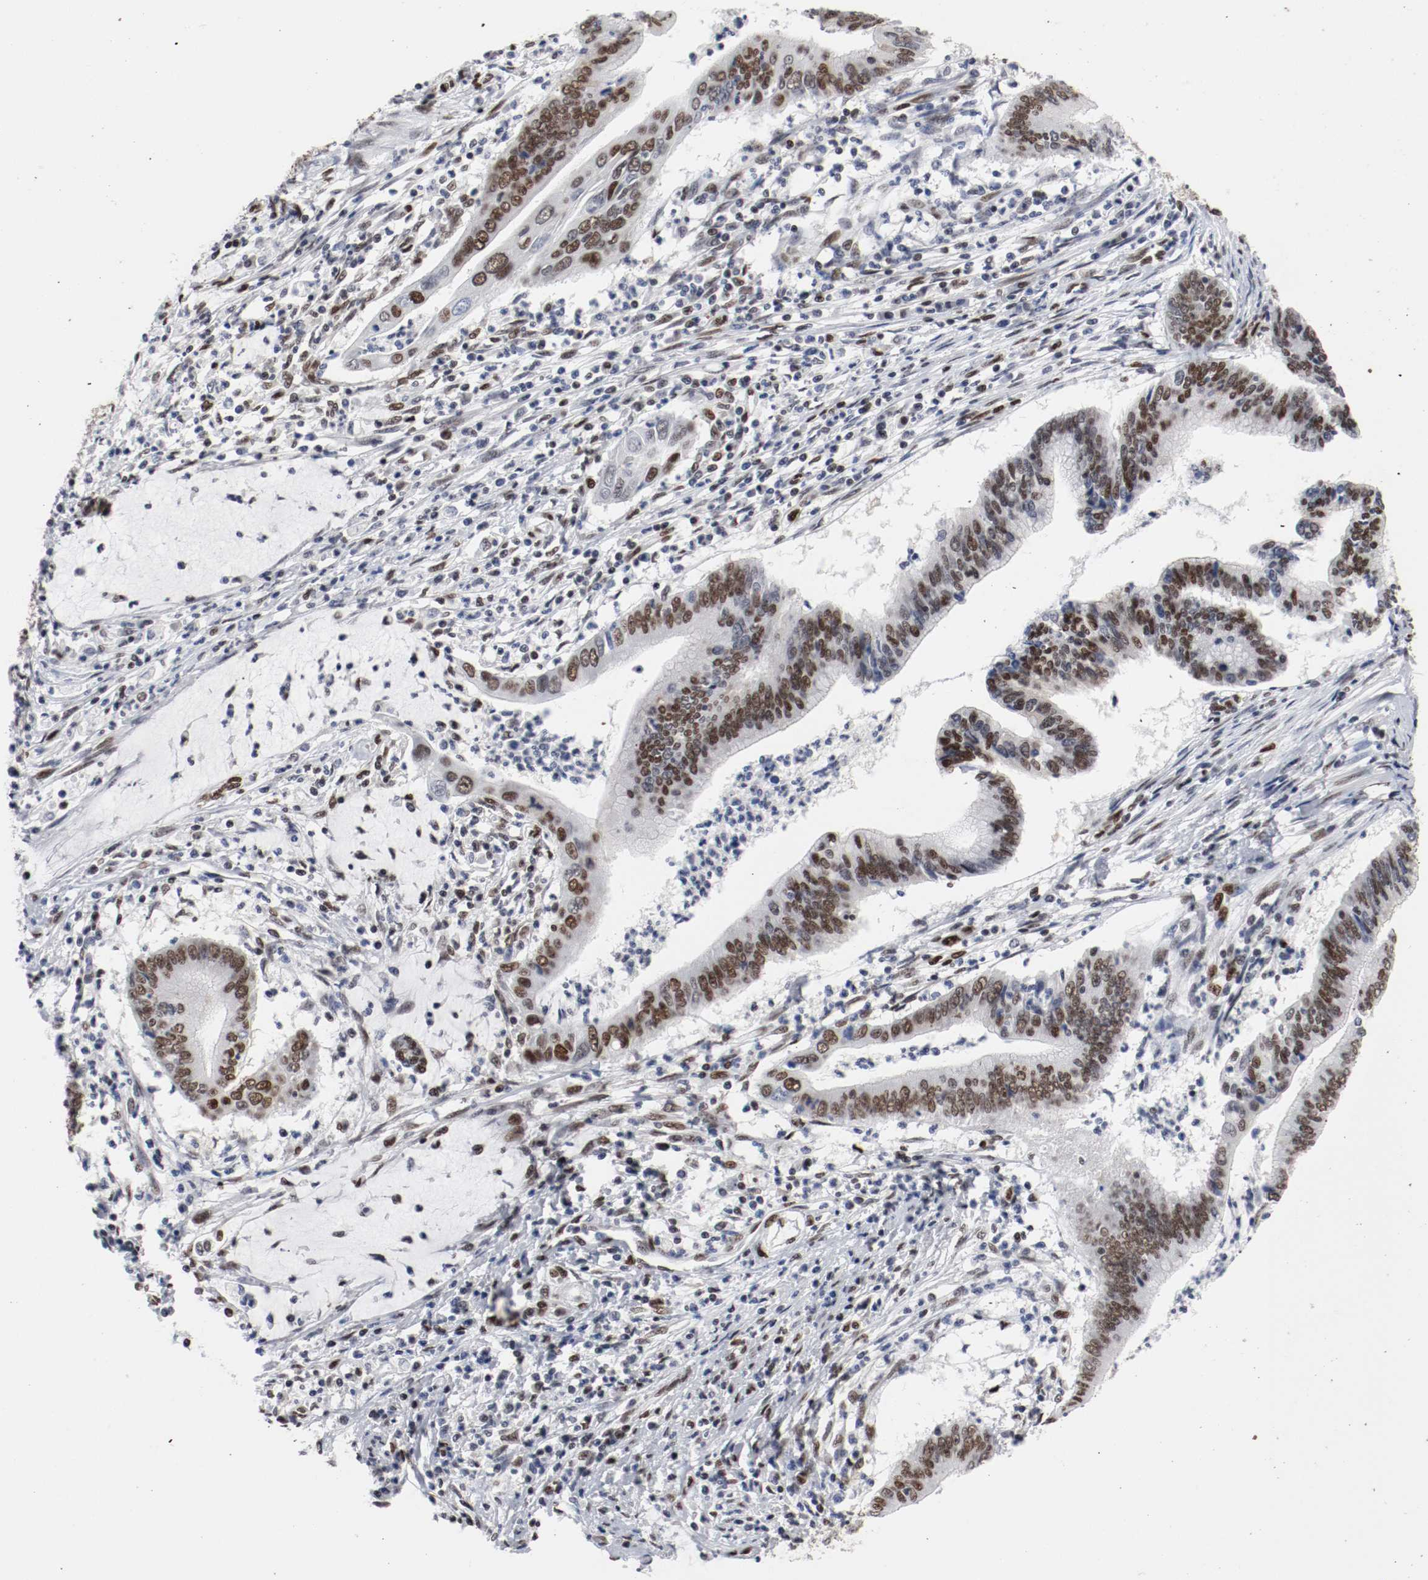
{"staining": {"intensity": "strong", "quantity": ">75%", "location": "nuclear"}, "tissue": "cervical cancer", "cell_type": "Tumor cells", "image_type": "cancer", "snomed": [{"axis": "morphology", "description": "Adenocarcinoma, NOS"}, {"axis": "topography", "description": "Cervix"}], "caption": "Protein analysis of adenocarcinoma (cervical) tissue reveals strong nuclear staining in approximately >75% of tumor cells. (Brightfield microscopy of DAB IHC at high magnification).", "gene": "MEF2D", "patient": {"sex": "female", "age": 36}}